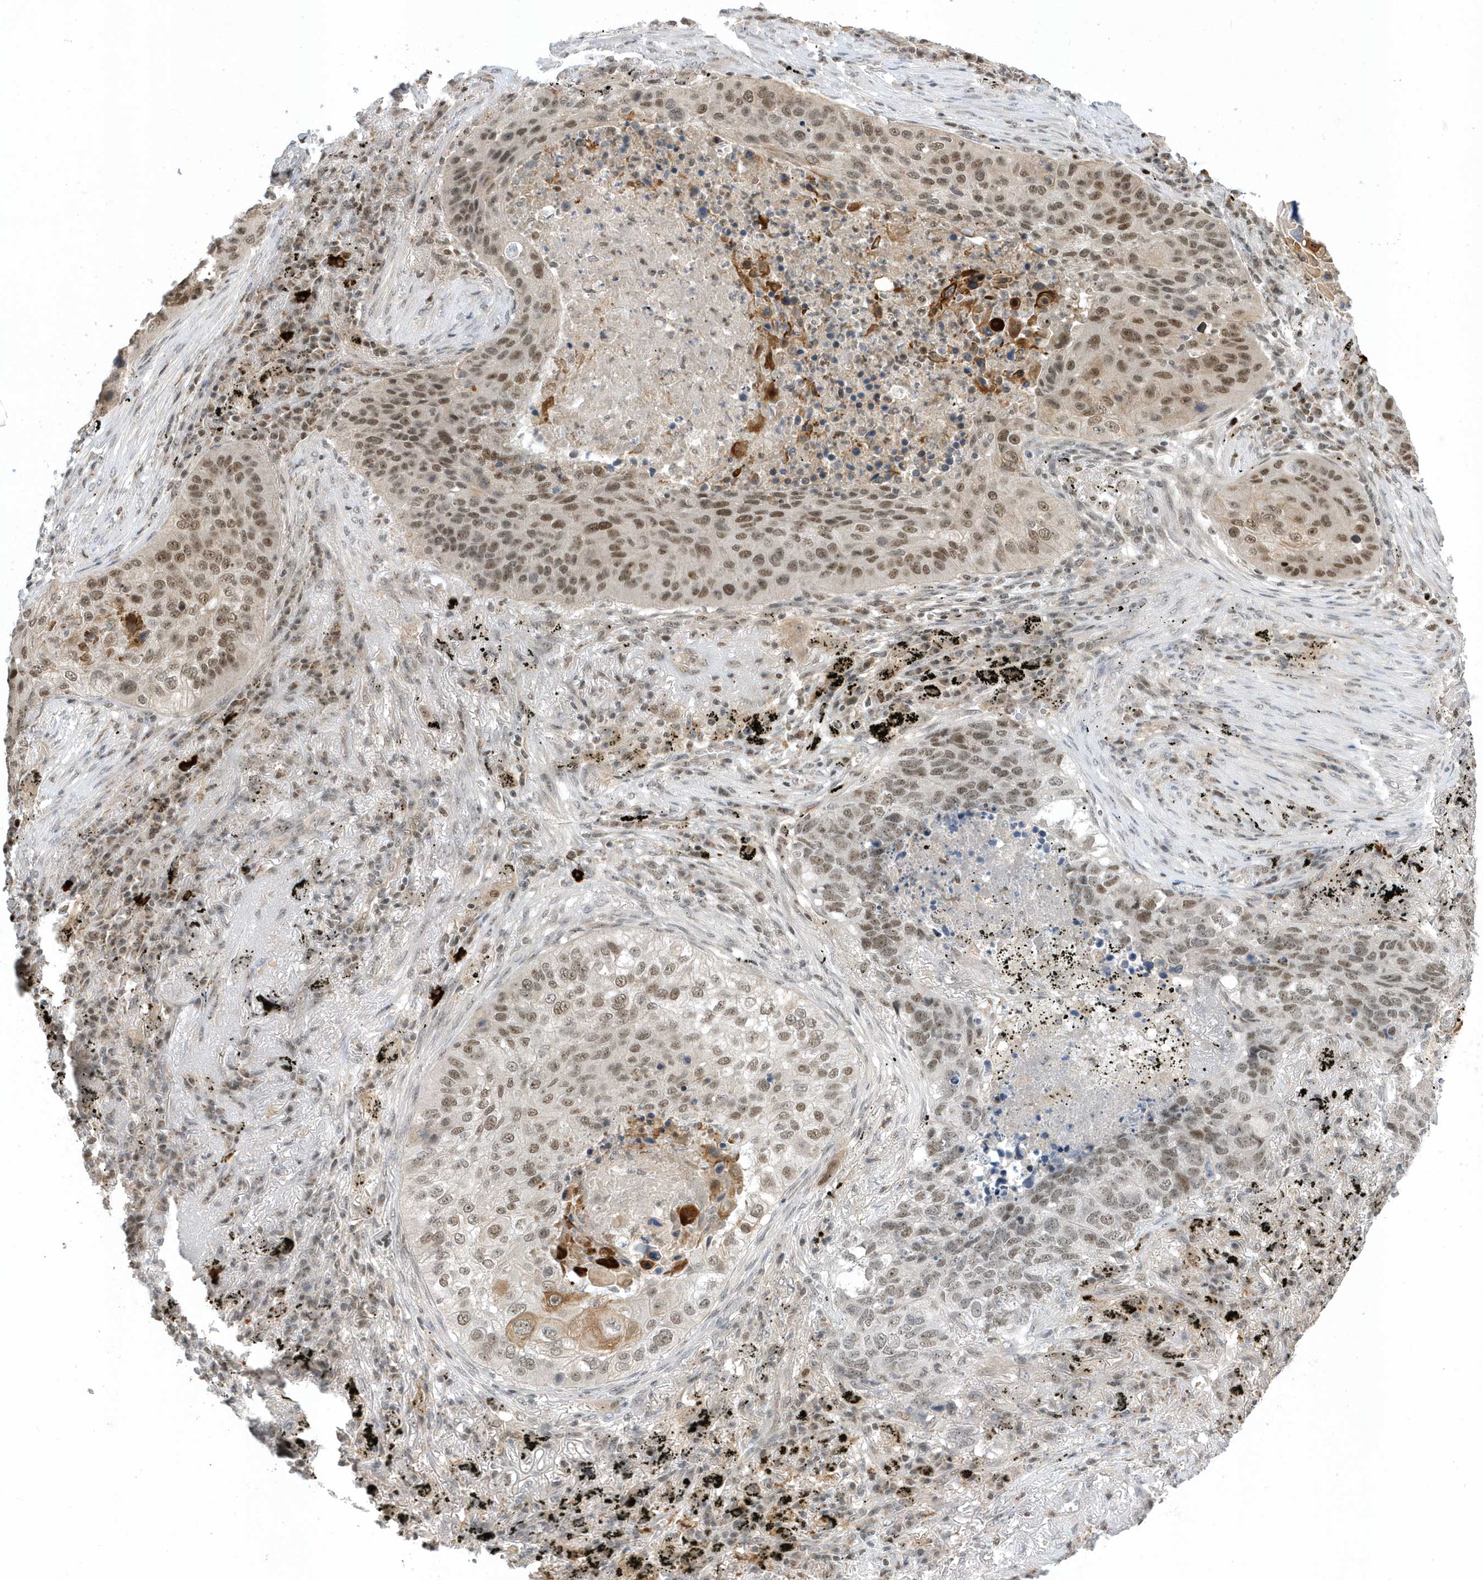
{"staining": {"intensity": "moderate", "quantity": ">75%", "location": "cytoplasmic/membranous,nuclear"}, "tissue": "lung cancer", "cell_type": "Tumor cells", "image_type": "cancer", "snomed": [{"axis": "morphology", "description": "Squamous cell carcinoma, NOS"}, {"axis": "topography", "description": "Lung"}], "caption": "Immunohistochemical staining of human lung squamous cell carcinoma shows moderate cytoplasmic/membranous and nuclear protein positivity in approximately >75% of tumor cells.", "gene": "ZNF740", "patient": {"sex": "female", "age": 63}}